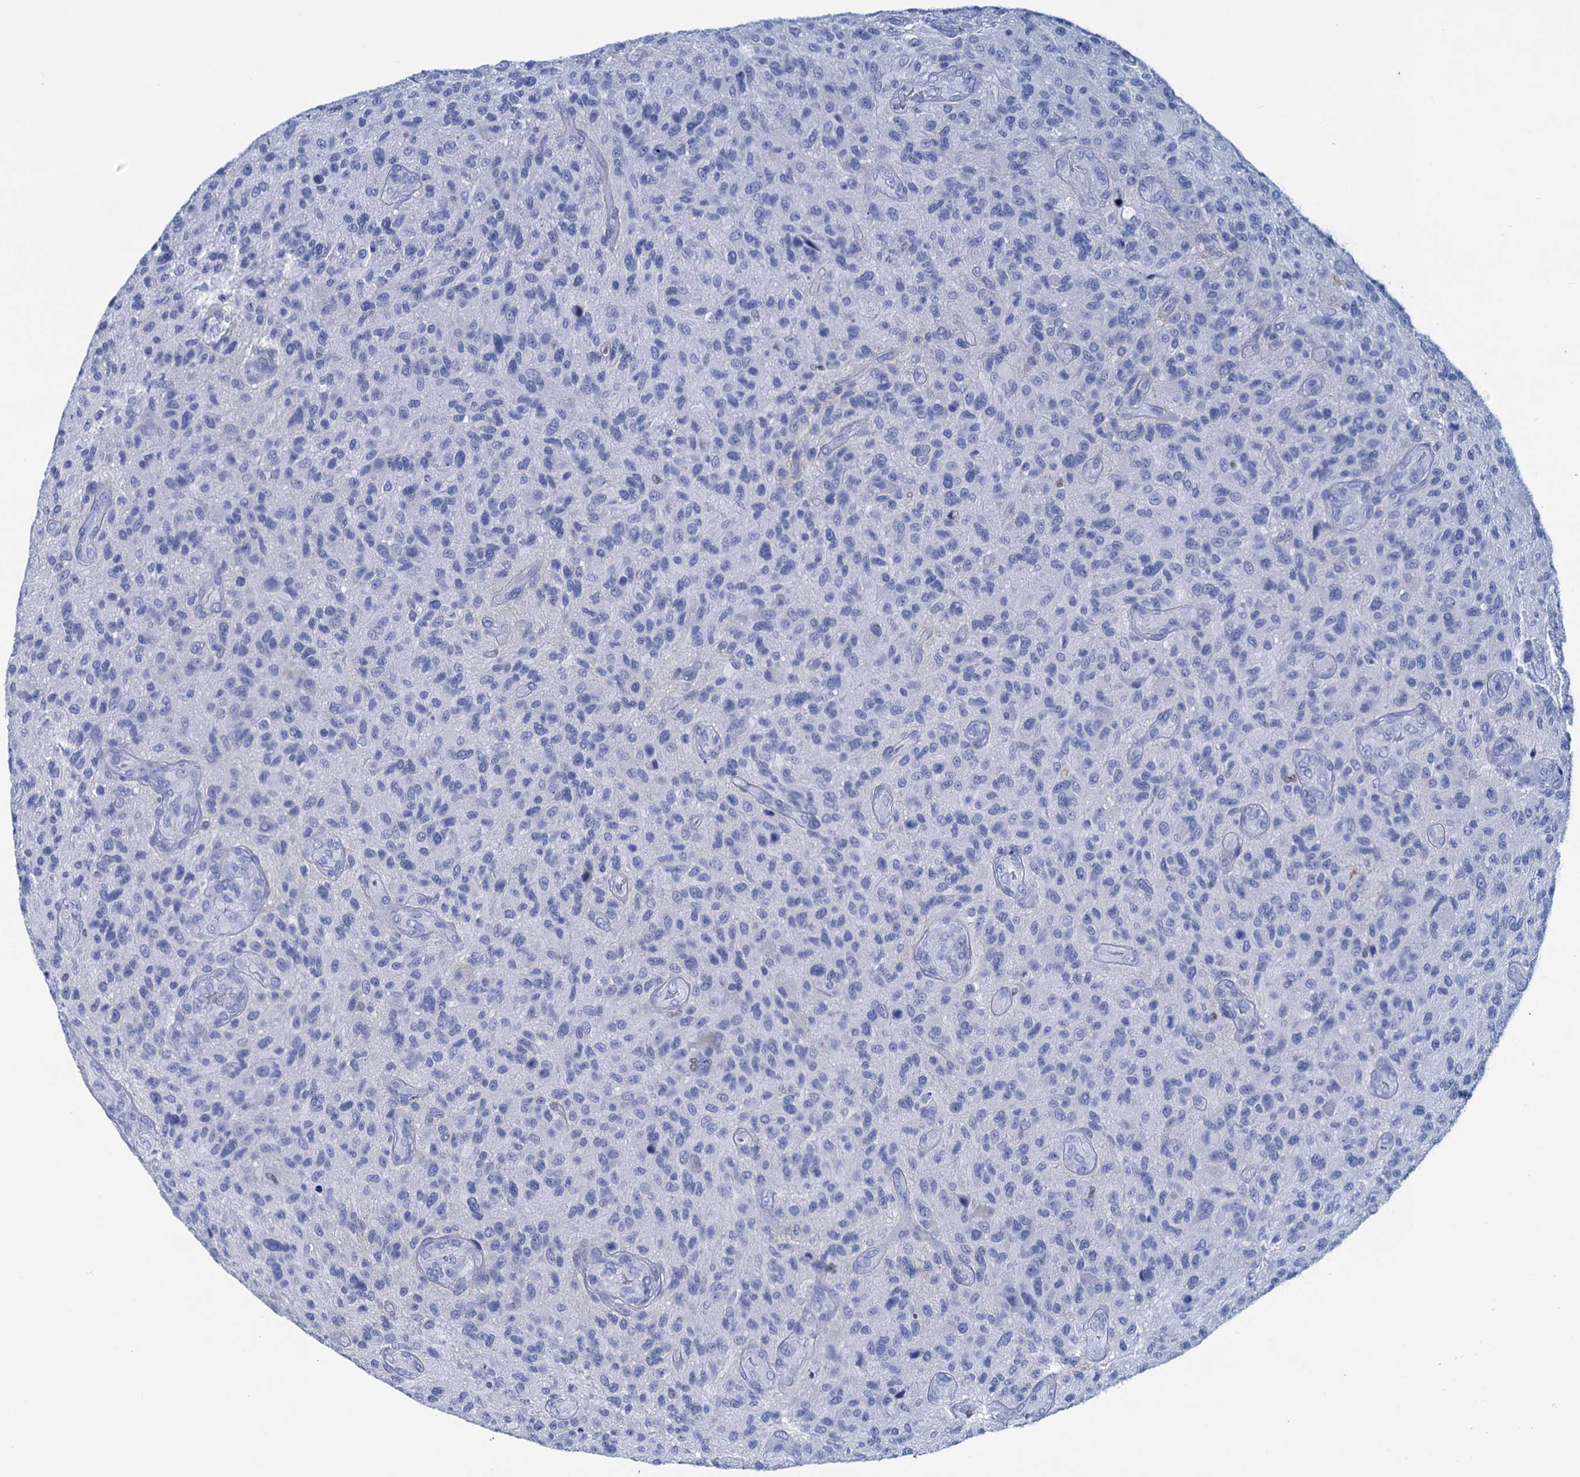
{"staining": {"intensity": "negative", "quantity": "none", "location": "none"}, "tissue": "glioma", "cell_type": "Tumor cells", "image_type": "cancer", "snomed": [{"axis": "morphology", "description": "Glioma, malignant, High grade"}, {"axis": "topography", "description": "Brain"}], "caption": "Micrograph shows no significant protein staining in tumor cells of high-grade glioma (malignant).", "gene": "RHCG", "patient": {"sex": "male", "age": 47}}